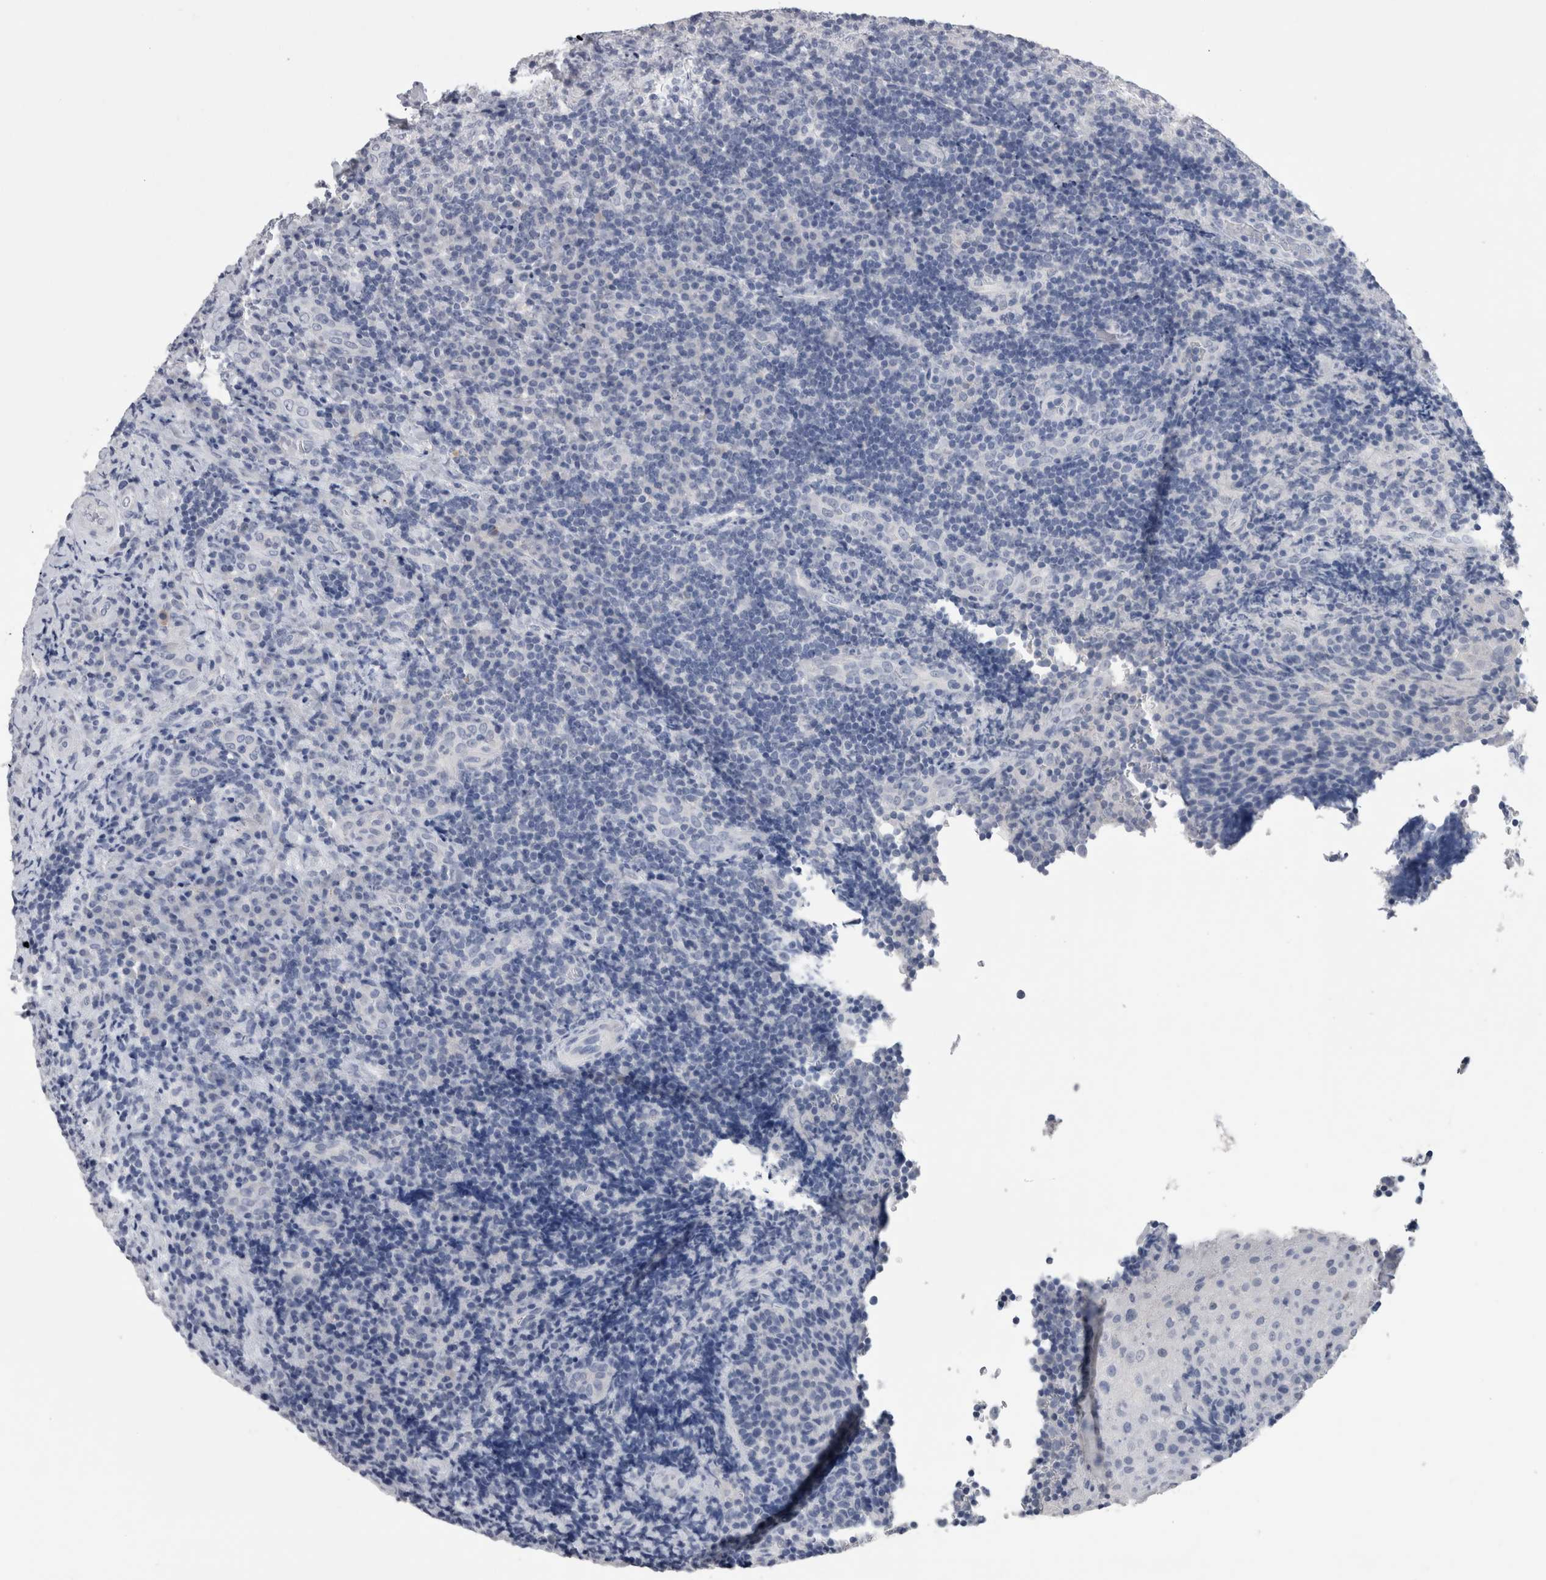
{"staining": {"intensity": "negative", "quantity": "none", "location": "none"}, "tissue": "lymphoma", "cell_type": "Tumor cells", "image_type": "cancer", "snomed": [{"axis": "morphology", "description": "Malignant lymphoma, non-Hodgkin's type, High grade"}, {"axis": "topography", "description": "Tonsil"}], "caption": "Immunohistochemistry micrograph of neoplastic tissue: malignant lymphoma, non-Hodgkin's type (high-grade) stained with DAB displays no significant protein positivity in tumor cells.", "gene": "CA8", "patient": {"sex": "female", "age": 36}}